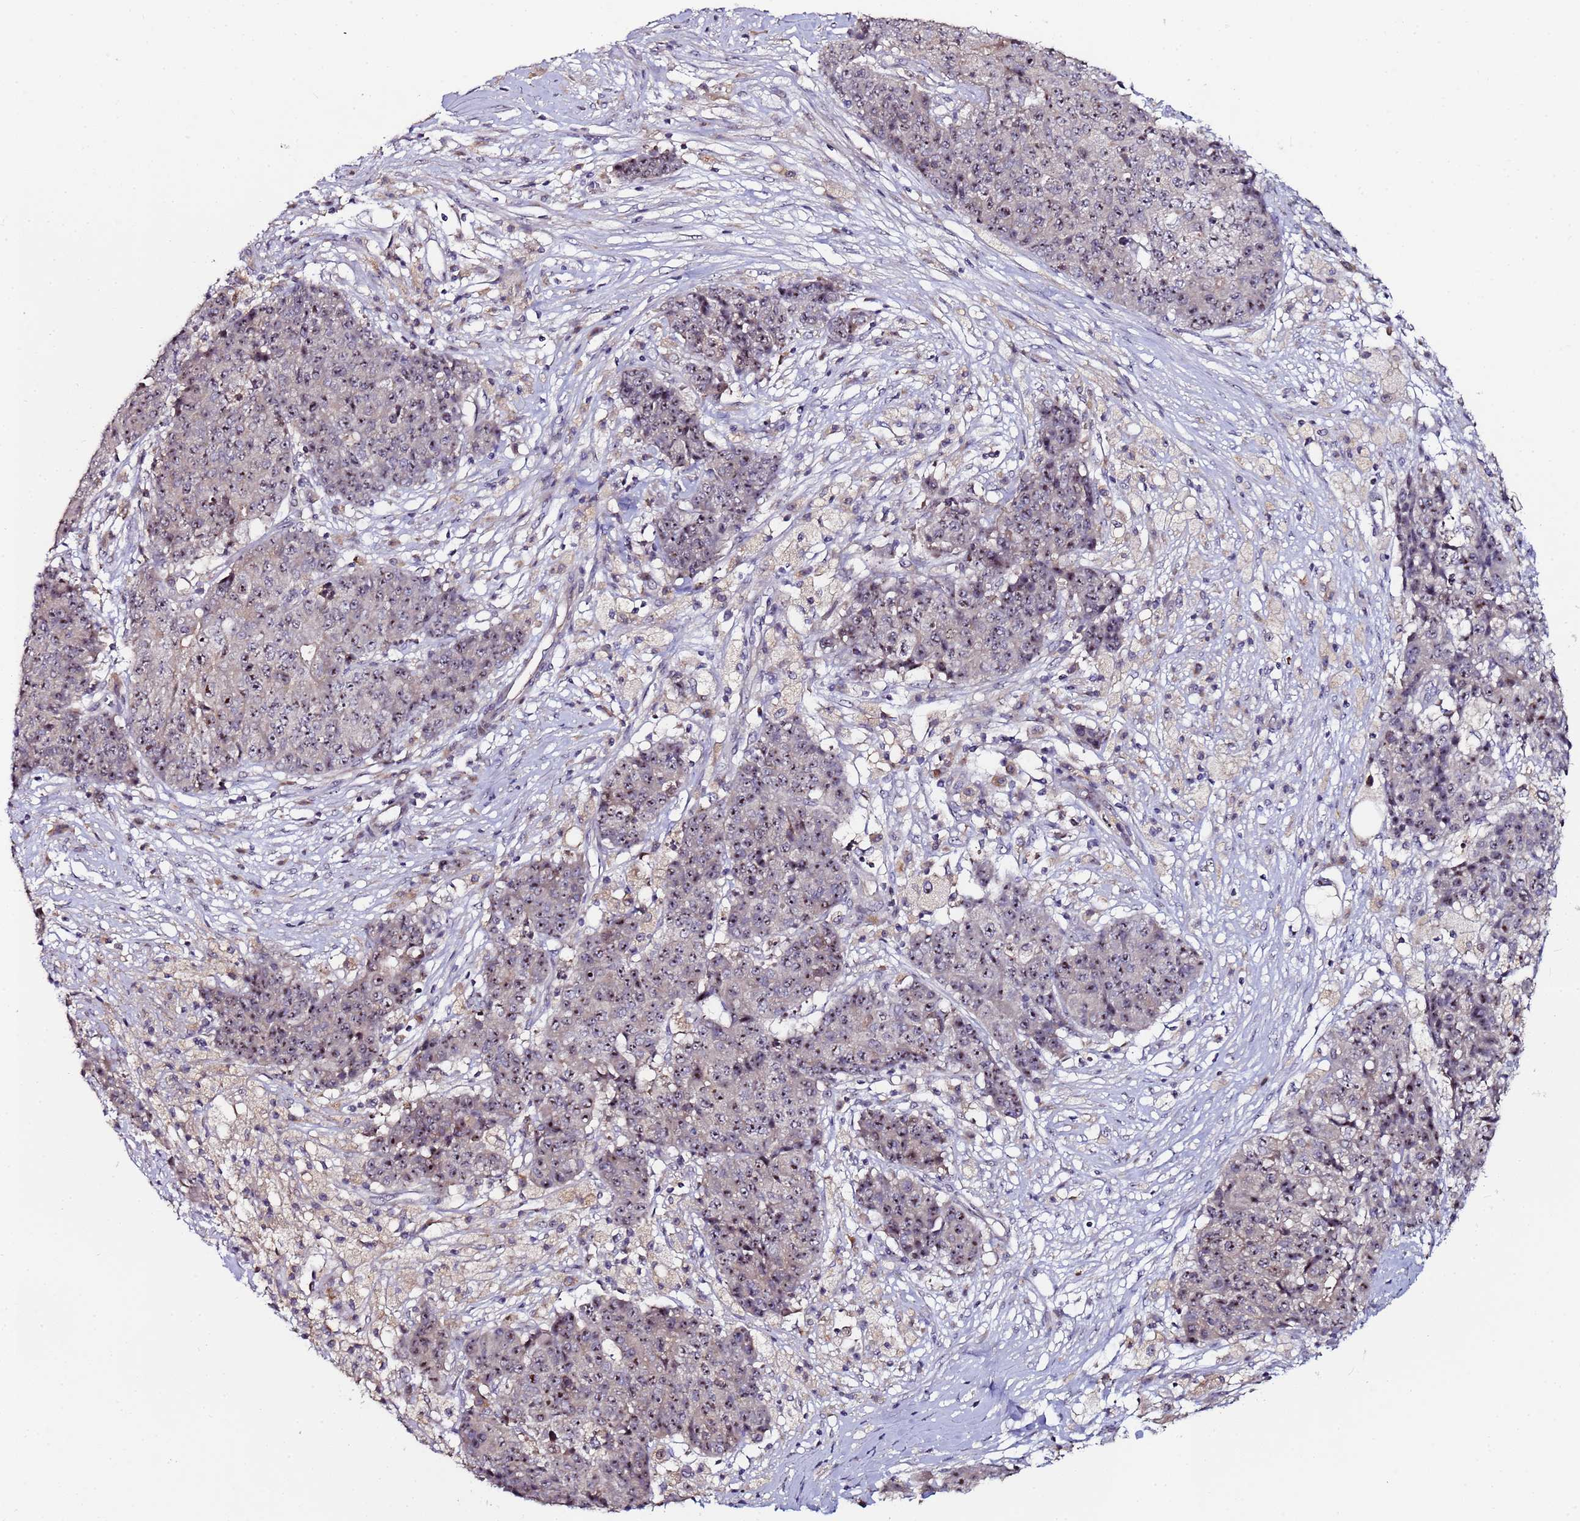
{"staining": {"intensity": "moderate", "quantity": ">75%", "location": "nuclear"}, "tissue": "ovarian cancer", "cell_type": "Tumor cells", "image_type": "cancer", "snomed": [{"axis": "morphology", "description": "Carcinoma, endometroid"}, {"axis": "topography", "description": "Ovary"}], "caption": "This photomicrograph demonstrates immunohistochemistry (IHC) staining of ovarian endometroid carcinoma, with medium moderate nuclear expression in about >75% of tumor cells.", "gene": "KRI1", "patient": {"sex": "female", "age": 42}}